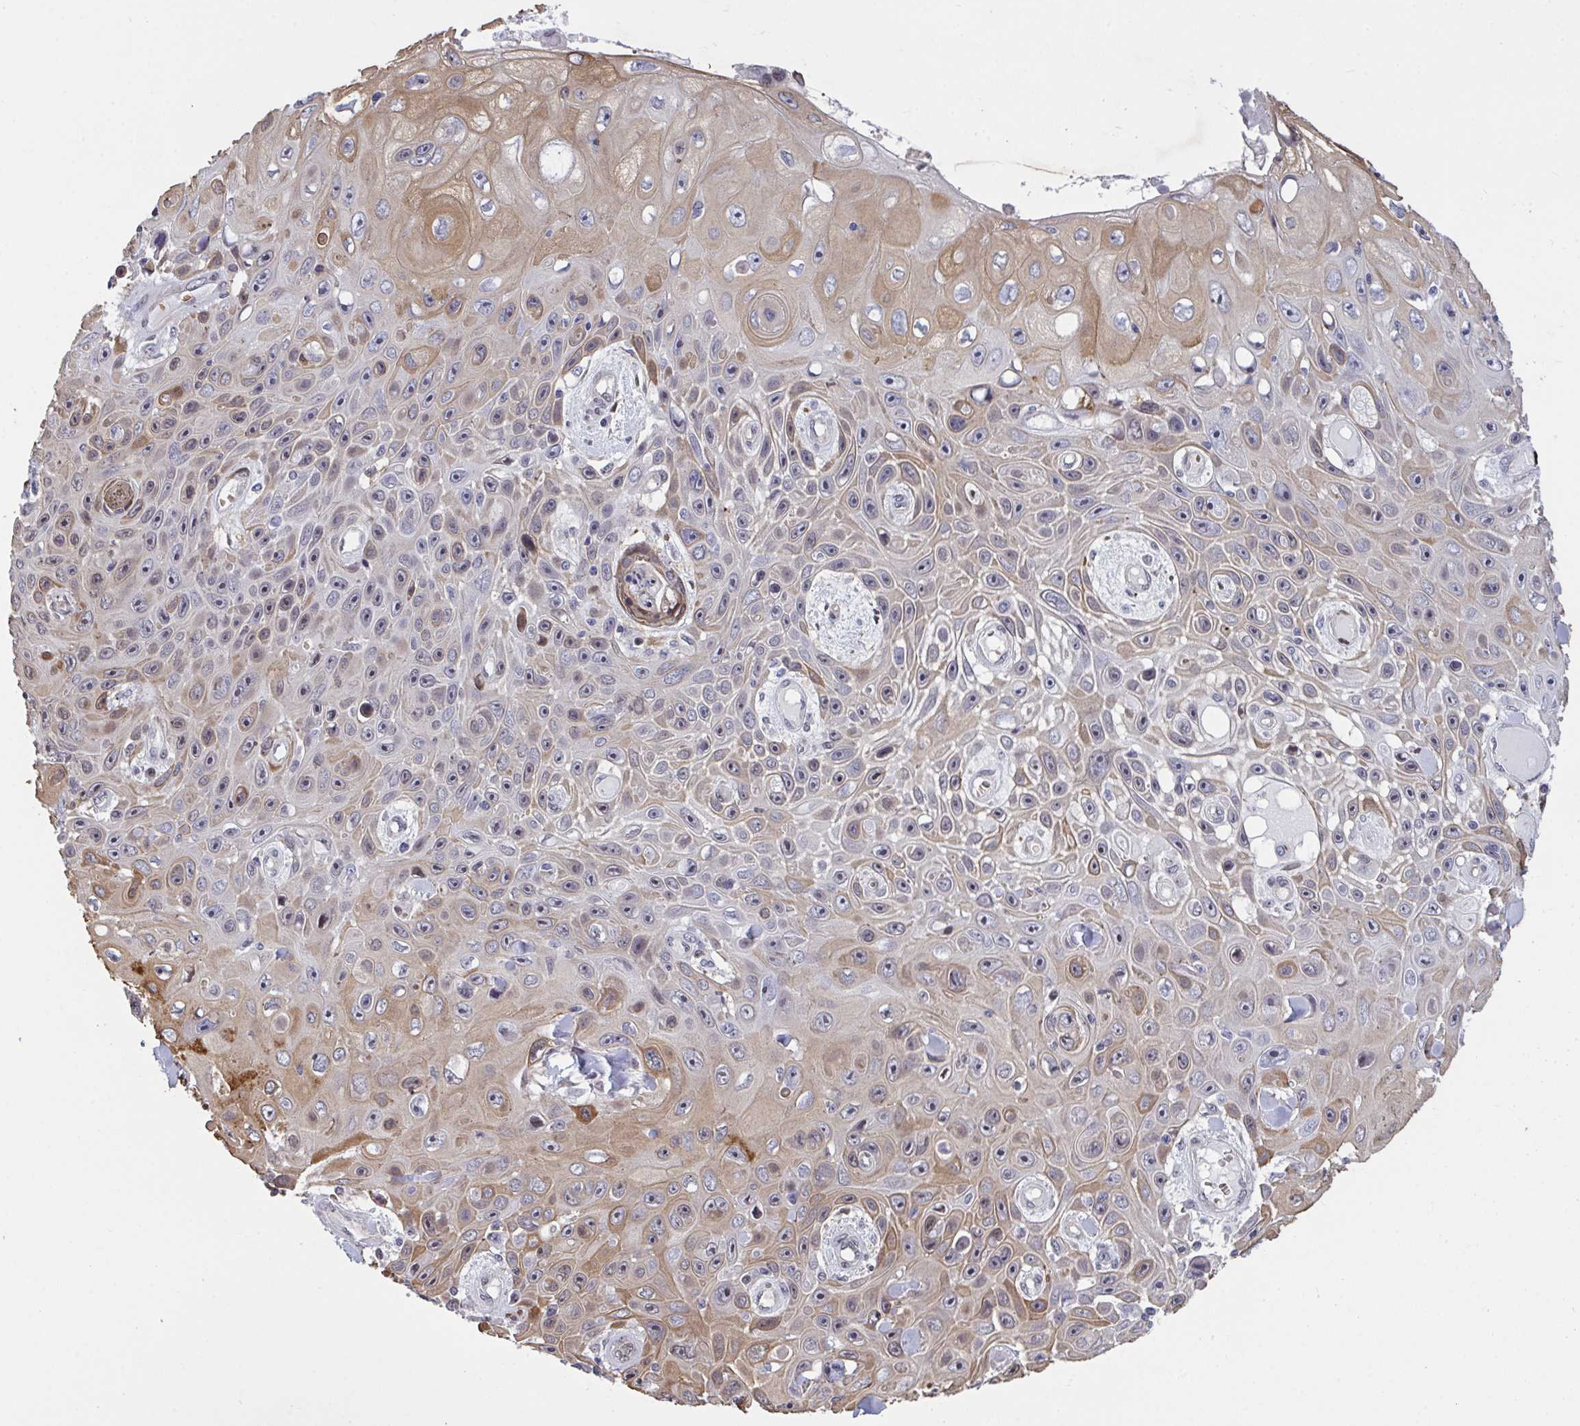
{"staining": {"intensity": "moderate", "quantity": "25%-75%", "location": "cytoplasmic/membranous"}, "tissue": "skin cancer", "cell_type": "Tumor cells", "image_type": "cancer", "snomed": [{"axis": "morphology", "description": "Squamous cell carcinoma, NOS"}, {"axis": "topography", "description": "Skin"}], "caption": "Protein analysis of skin cancer tissue exhibits moderate cytoplasmic/membranous expression in approximately 25%-75% of tumor cells.", "gene": "PELI2", "patient": {"sex": "male", "age": 82}}